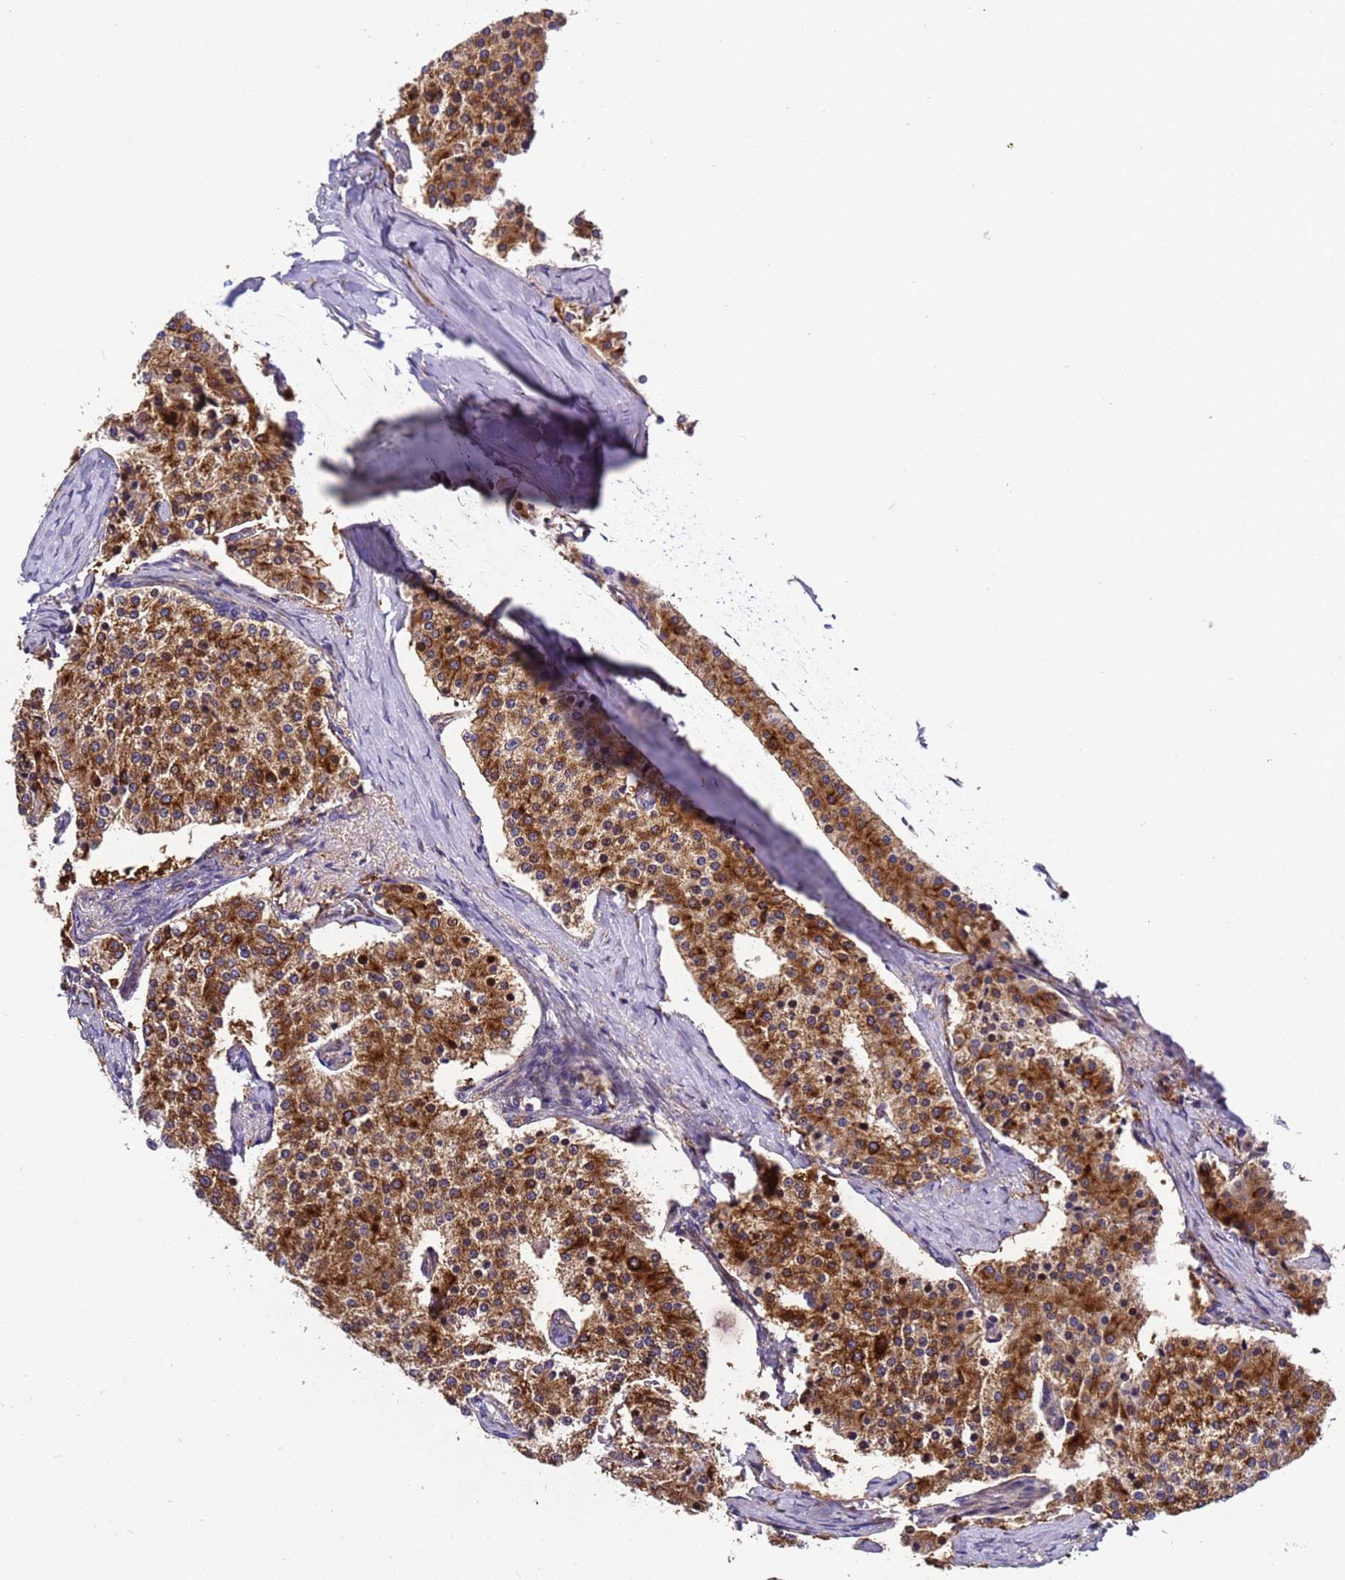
{"staining": {"intensity": "strong", "quantity": ">75%", "location": "cytoplasmic/membranous"}, "tissue": "carcinoid", "cell_type": "Tumor cells", "image_type": "cancer", "snomed": [{"axis": "morphology", "description": "Carcinoid, malignant, NOS"}, {"axis": "topography", "description": "Colon"}], "caption": "Protein staining of carcinoid (malignant) tissue demonstrates strong cytoplasmic/membranous positivity in about >75% of tumor cells.", "gene": "MOCS1", "patient": {"sex": "female", "age": 52}}